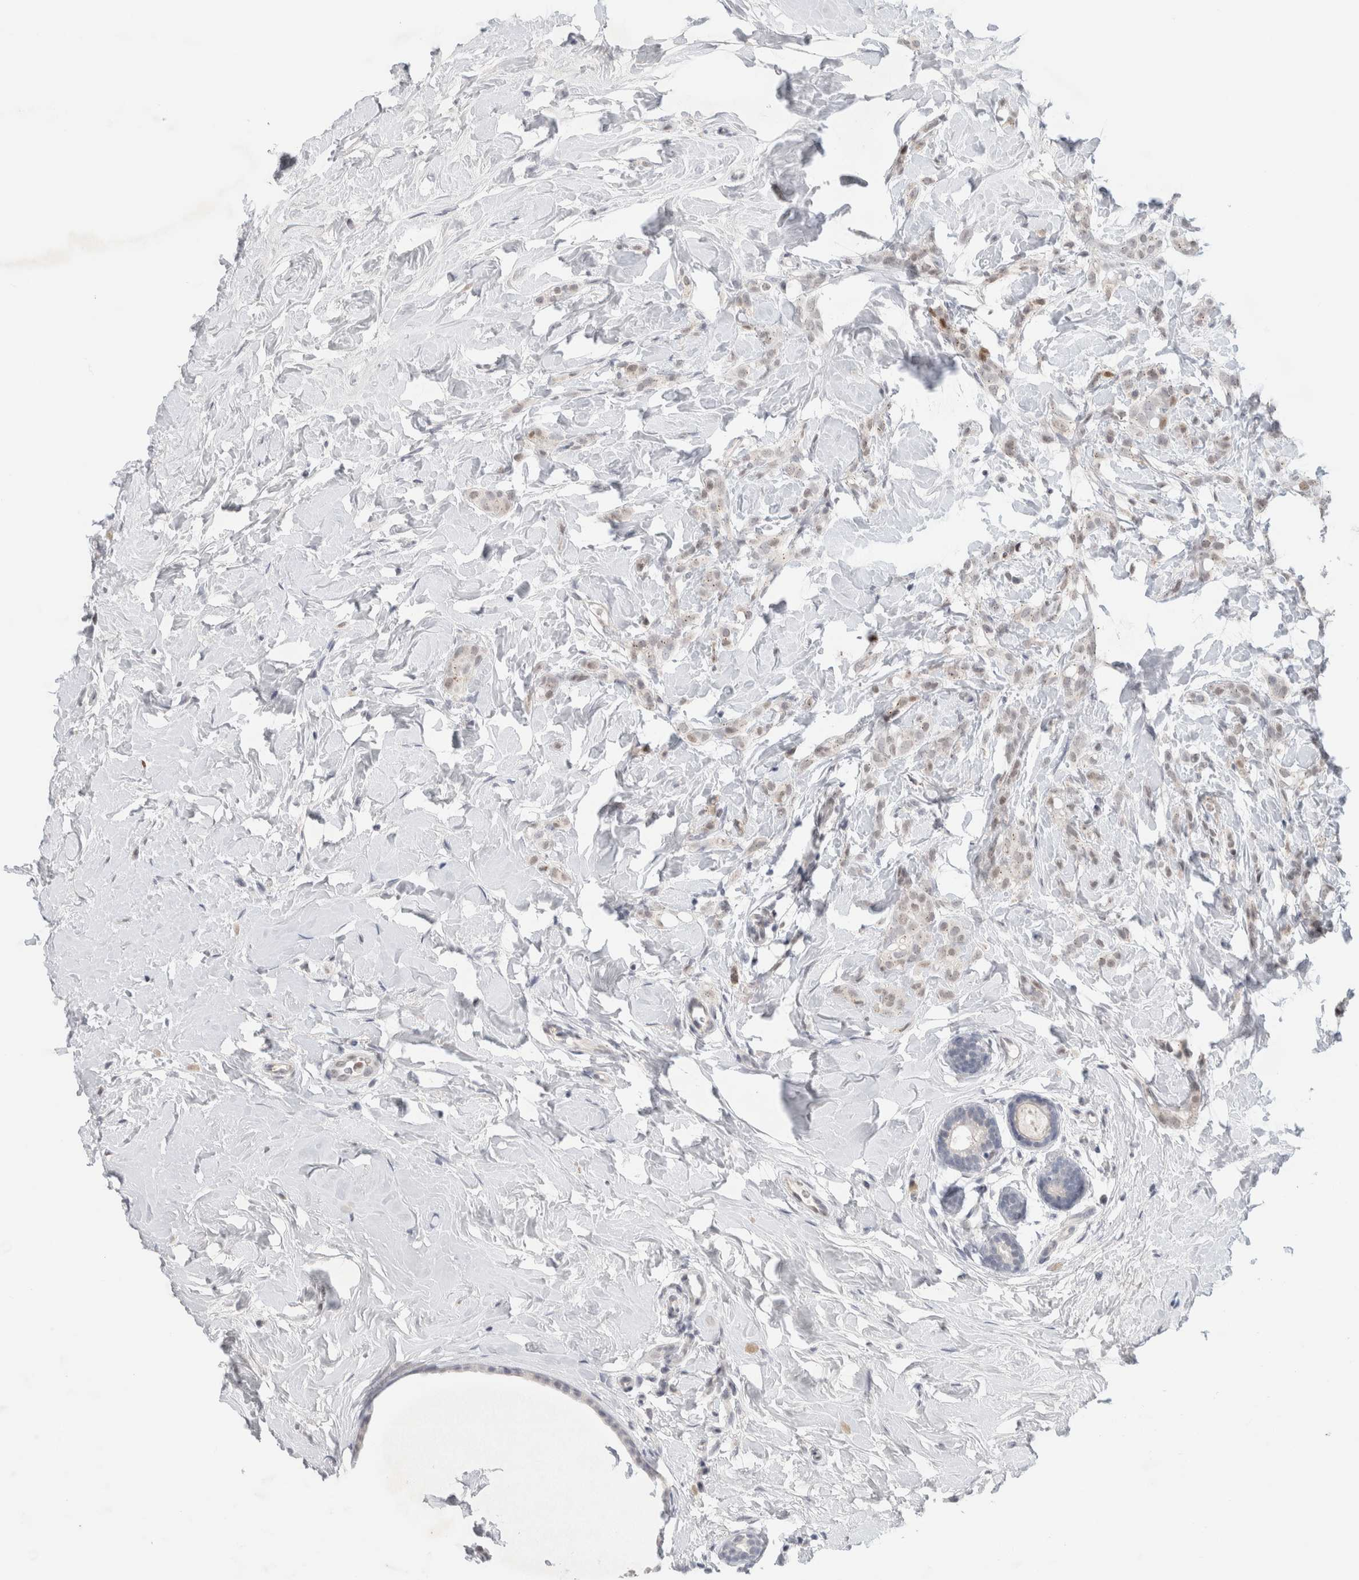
{"staining": {"intensity": "weak", "quantity": "<25%", "location": "nuclear"}, "tissue": "breast cancer", "cell_type": "Tumor cells", "image_type": "cancer", "snomed": [{"axis": "morphology", "description": "Lobular carcinoma, in situ"}, {"axis": "morphology", "description": "Lobular carcinoma"}, {"axis": "topography", "description": "Breast"}], "caption": "This is a image of IHC staining of lobular carcinoma in situ (breast), which shows no expression in tumor cells.", "gene": "KNL1", "patient": {"sex": "female", "age": 41}}